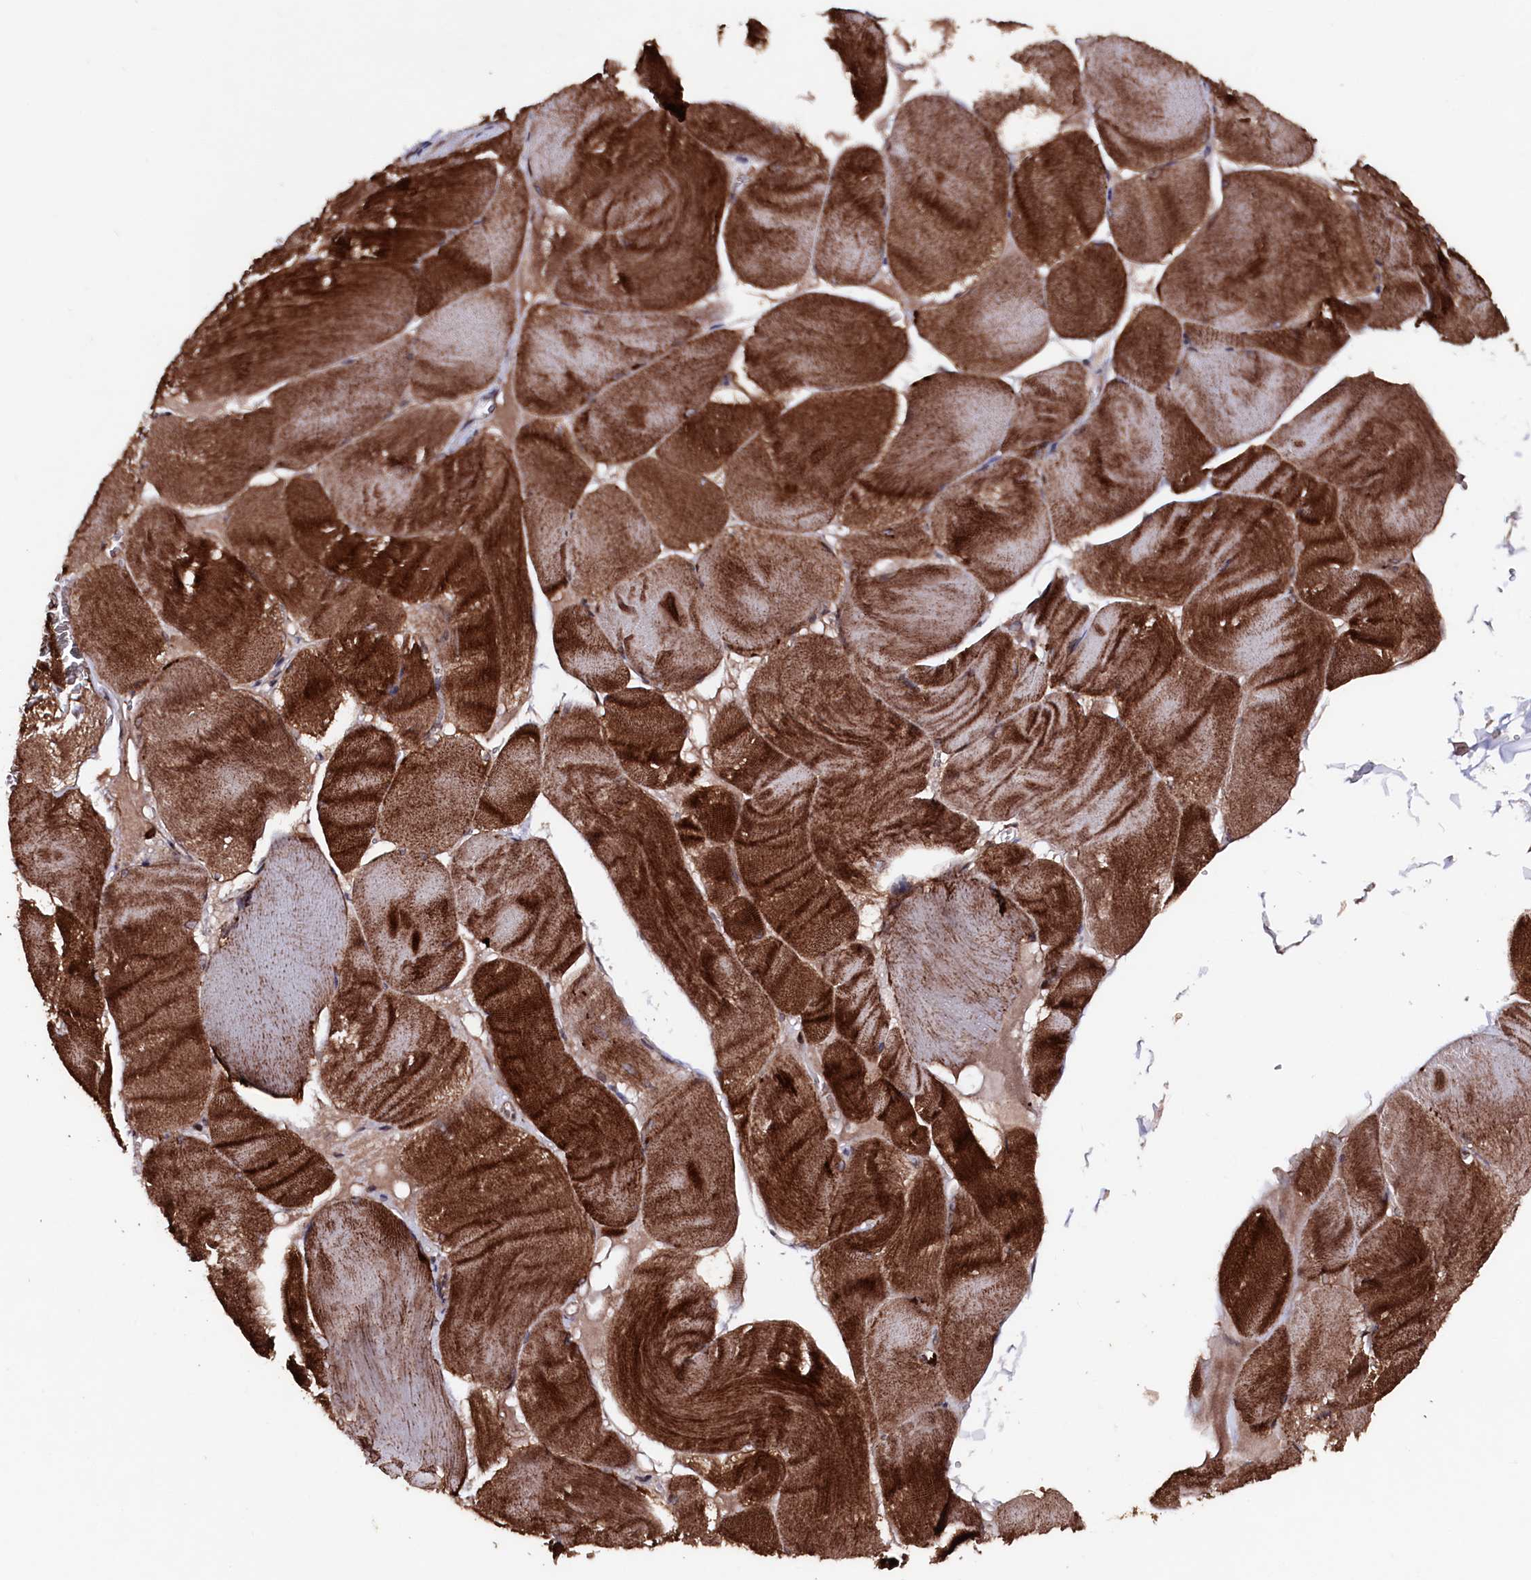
{"staining": {"intensity": "strong", "quantity": ">75%", "location": "cytoplasmic/membranous"}, "tissue": "skeletal muscle", "cell_type": "Myocytes", "image_type": "normal", "snomed": [{"axis": "morphology", "description": "Normal tissue, NOS"}, {"axis": "morphology", "description": "Basal cell carcinoma"}, {"axis": "topography", "description": "Skeletal muscle"}], "caption": "Normal skeletal muscle shows strong cytoplasmic/membranous positivity in approximately >75% of myocytes, visualized by immunohistochemistry.", "gene": "MYO1H", "patient": {"sex": "female", "age": 64}}